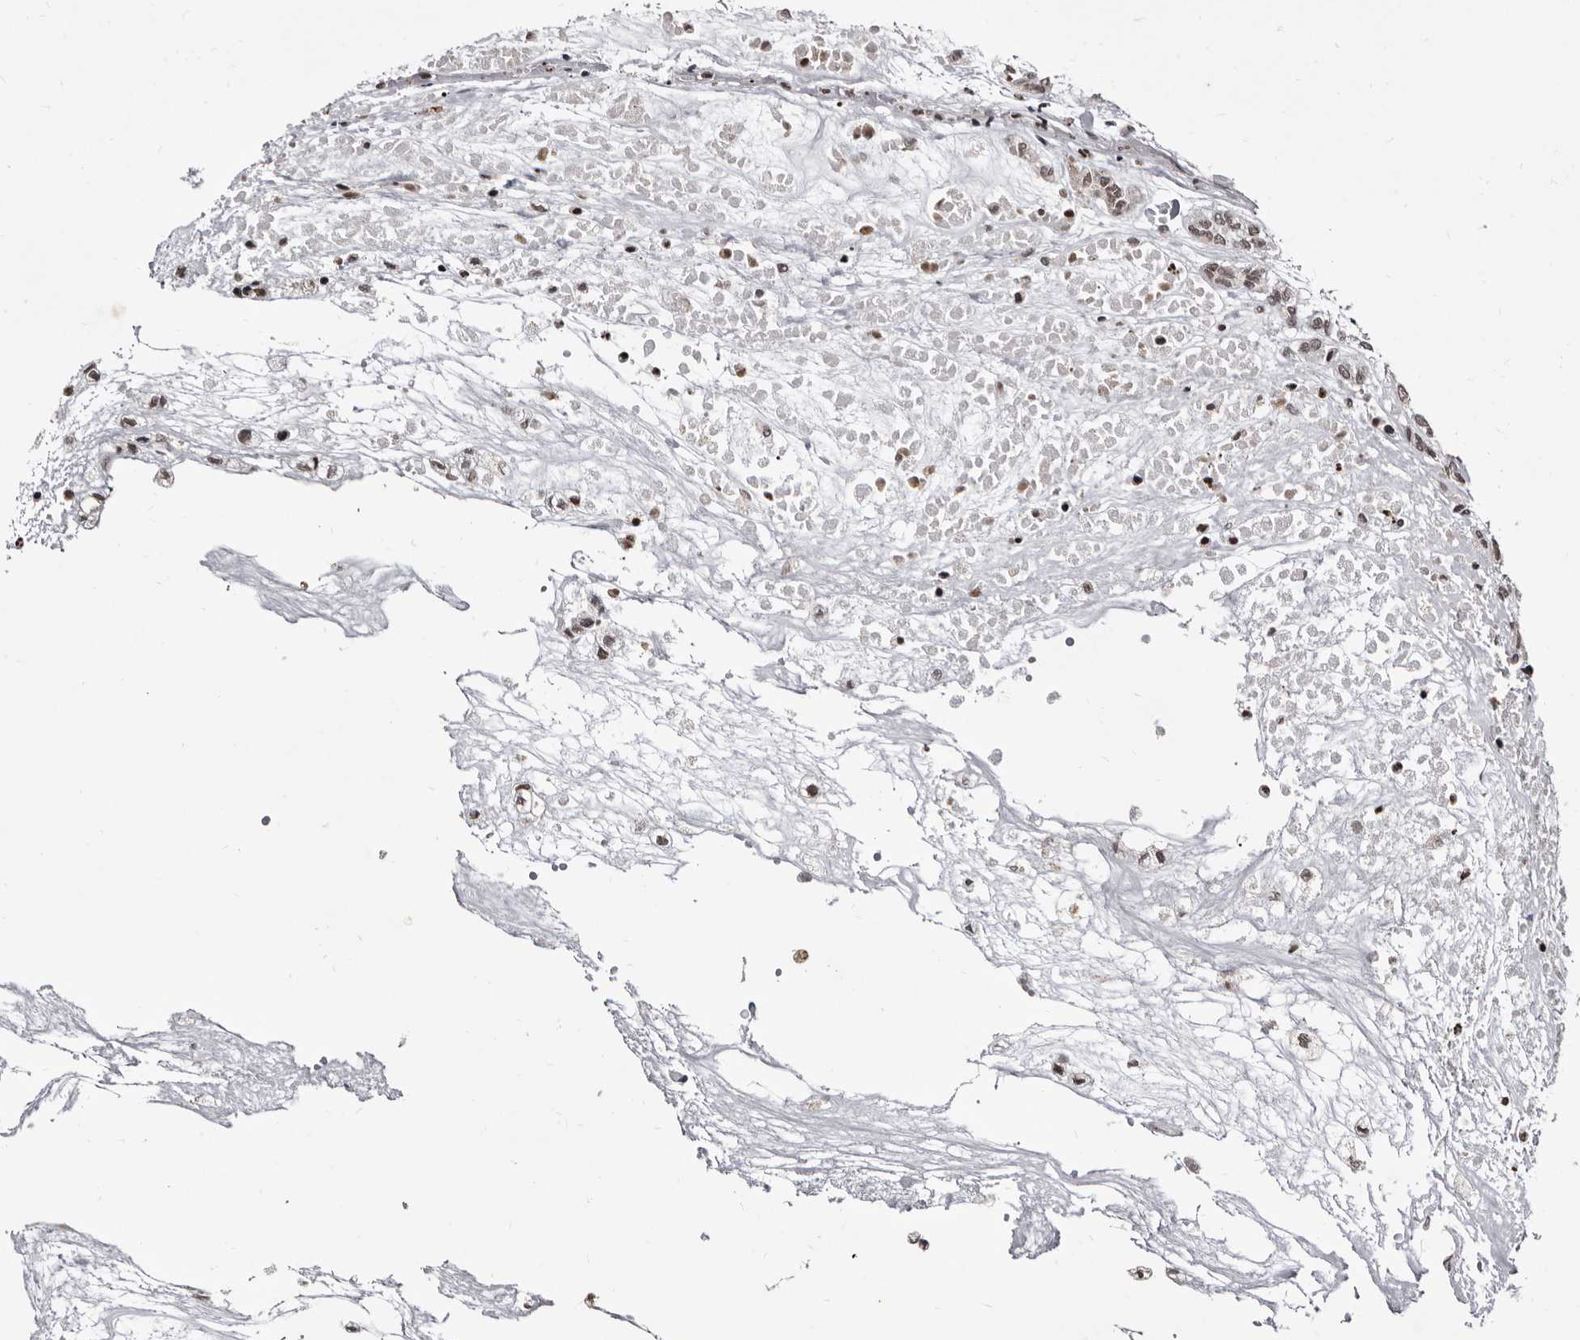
{"staining": {"intensity": "weak", "quantity": "<25%", "location": "nuclear"}, "tissue": "head and neck cancer", "cell_type": "Tumor cells", "image_type": "cancer", "snomed": [{"axis": "morphology", "description": "Adenocarcinoma, NOS"}, {"axis": "morphology", "description": "Adenoma, NOS"}, {"axis": "topography", "description": "Head-Neck"}], "caption": "Immunohistochemistry (IHC) micrograph of human head and neck cancer (adenoma) stained for a protein (brown), which exhibits no staining in tumor cells.", "gene": "THUMPD1", "patient": {"sex": "female", "age": 55}}